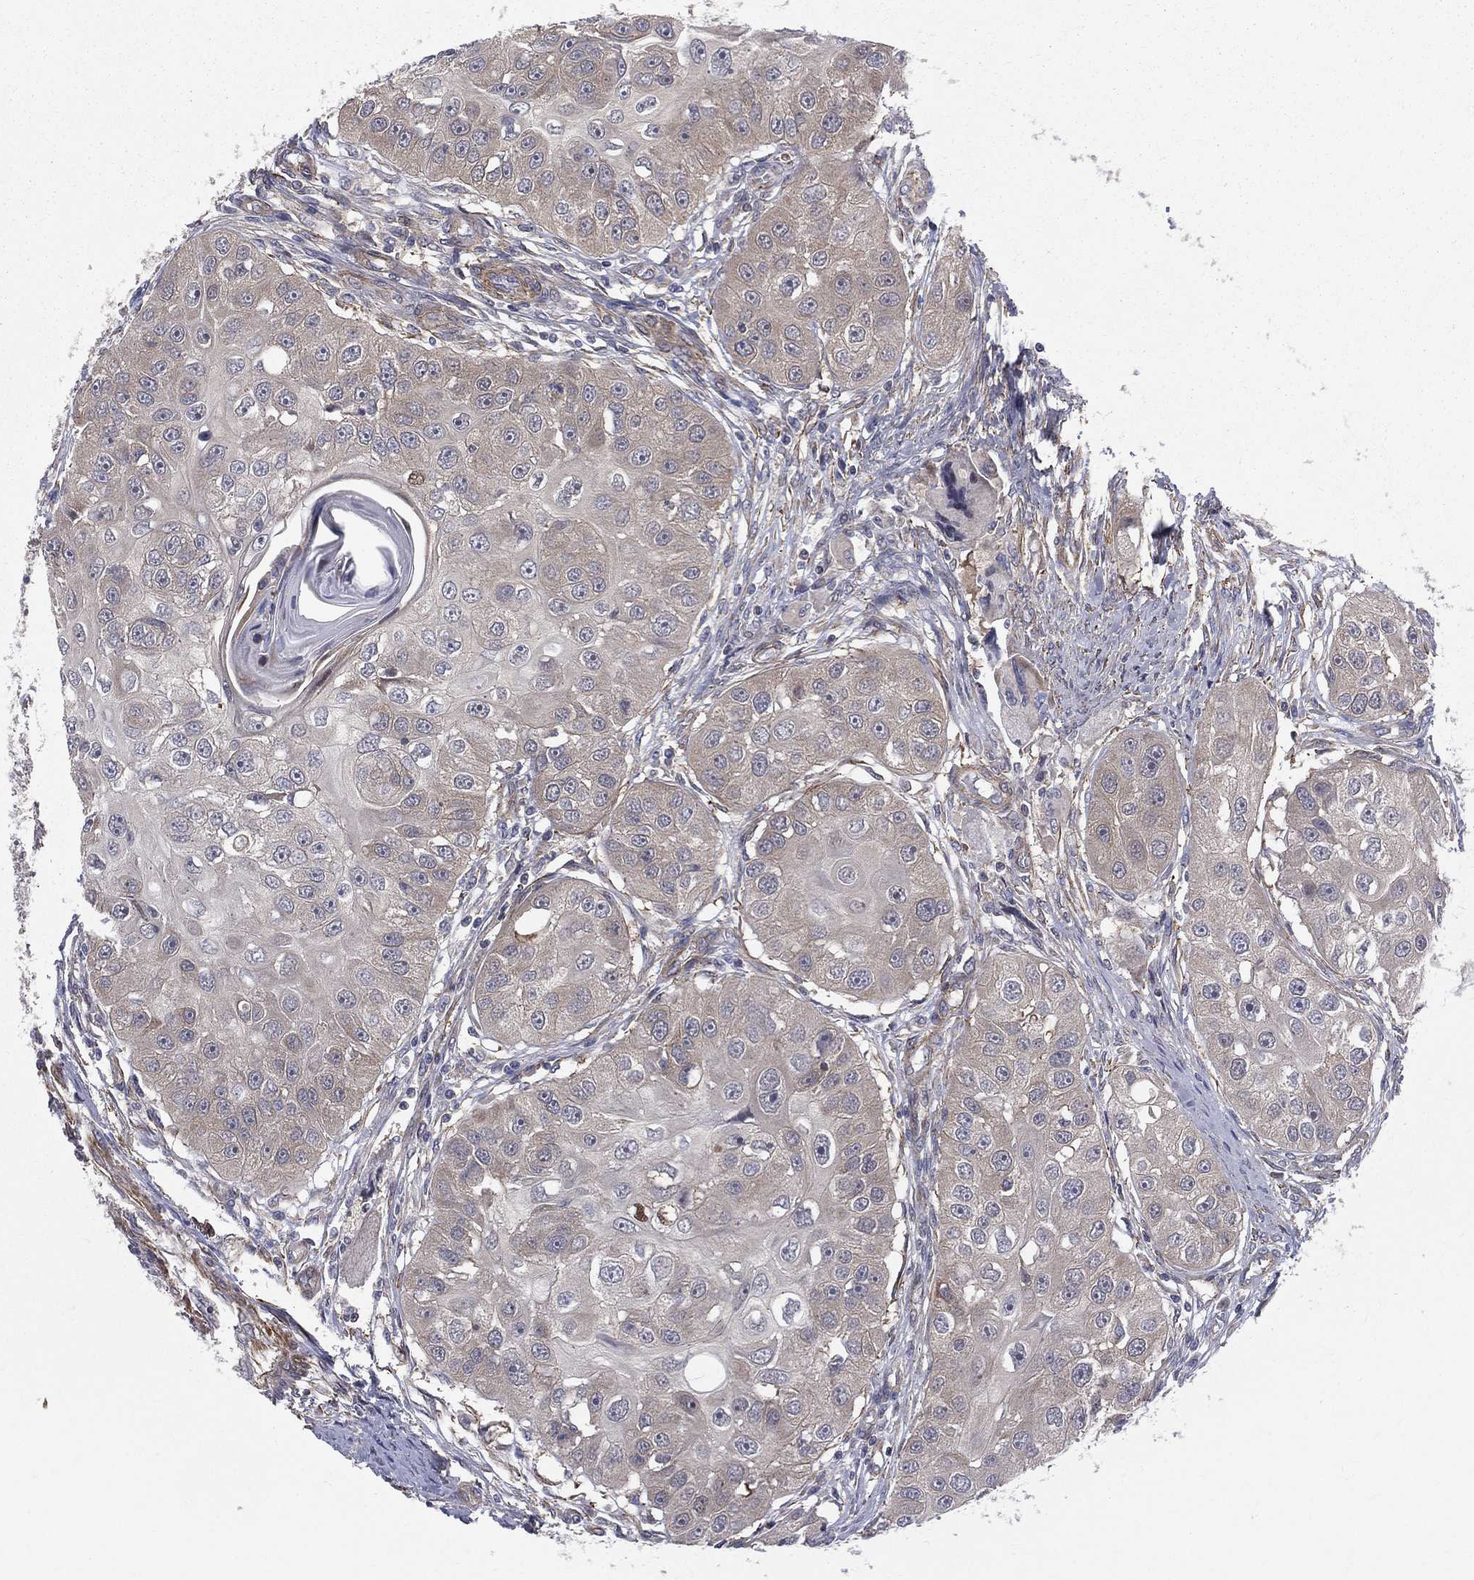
{"staining": {"intensity": "weak", "quantity": "25%-75%", "location": "cytoplasmic/membranous"}, "tissue": "head and neck cancer", "cell_type": "Tumor cells", "image_type": "cancer", "snomed": [{"axis": "morphology", "description": "Normal tissue, NOS"}, {"axis": "morphology", "description": "Squamous cell carcinoma, NOS"}, {"axis": "topography", "description": "Skeletal muscle"}, {"axis": "topography", "description": "Head-Neck"}], "caption": "Head and neck squamous cell carcinoma stained for a protein (brown) shows weak cytoplasmic/membranous positive expression in approximately 25%-75% of tumor cells.", "gene": "POMZP3", "patient": {"sex": "male", "age": 51}}